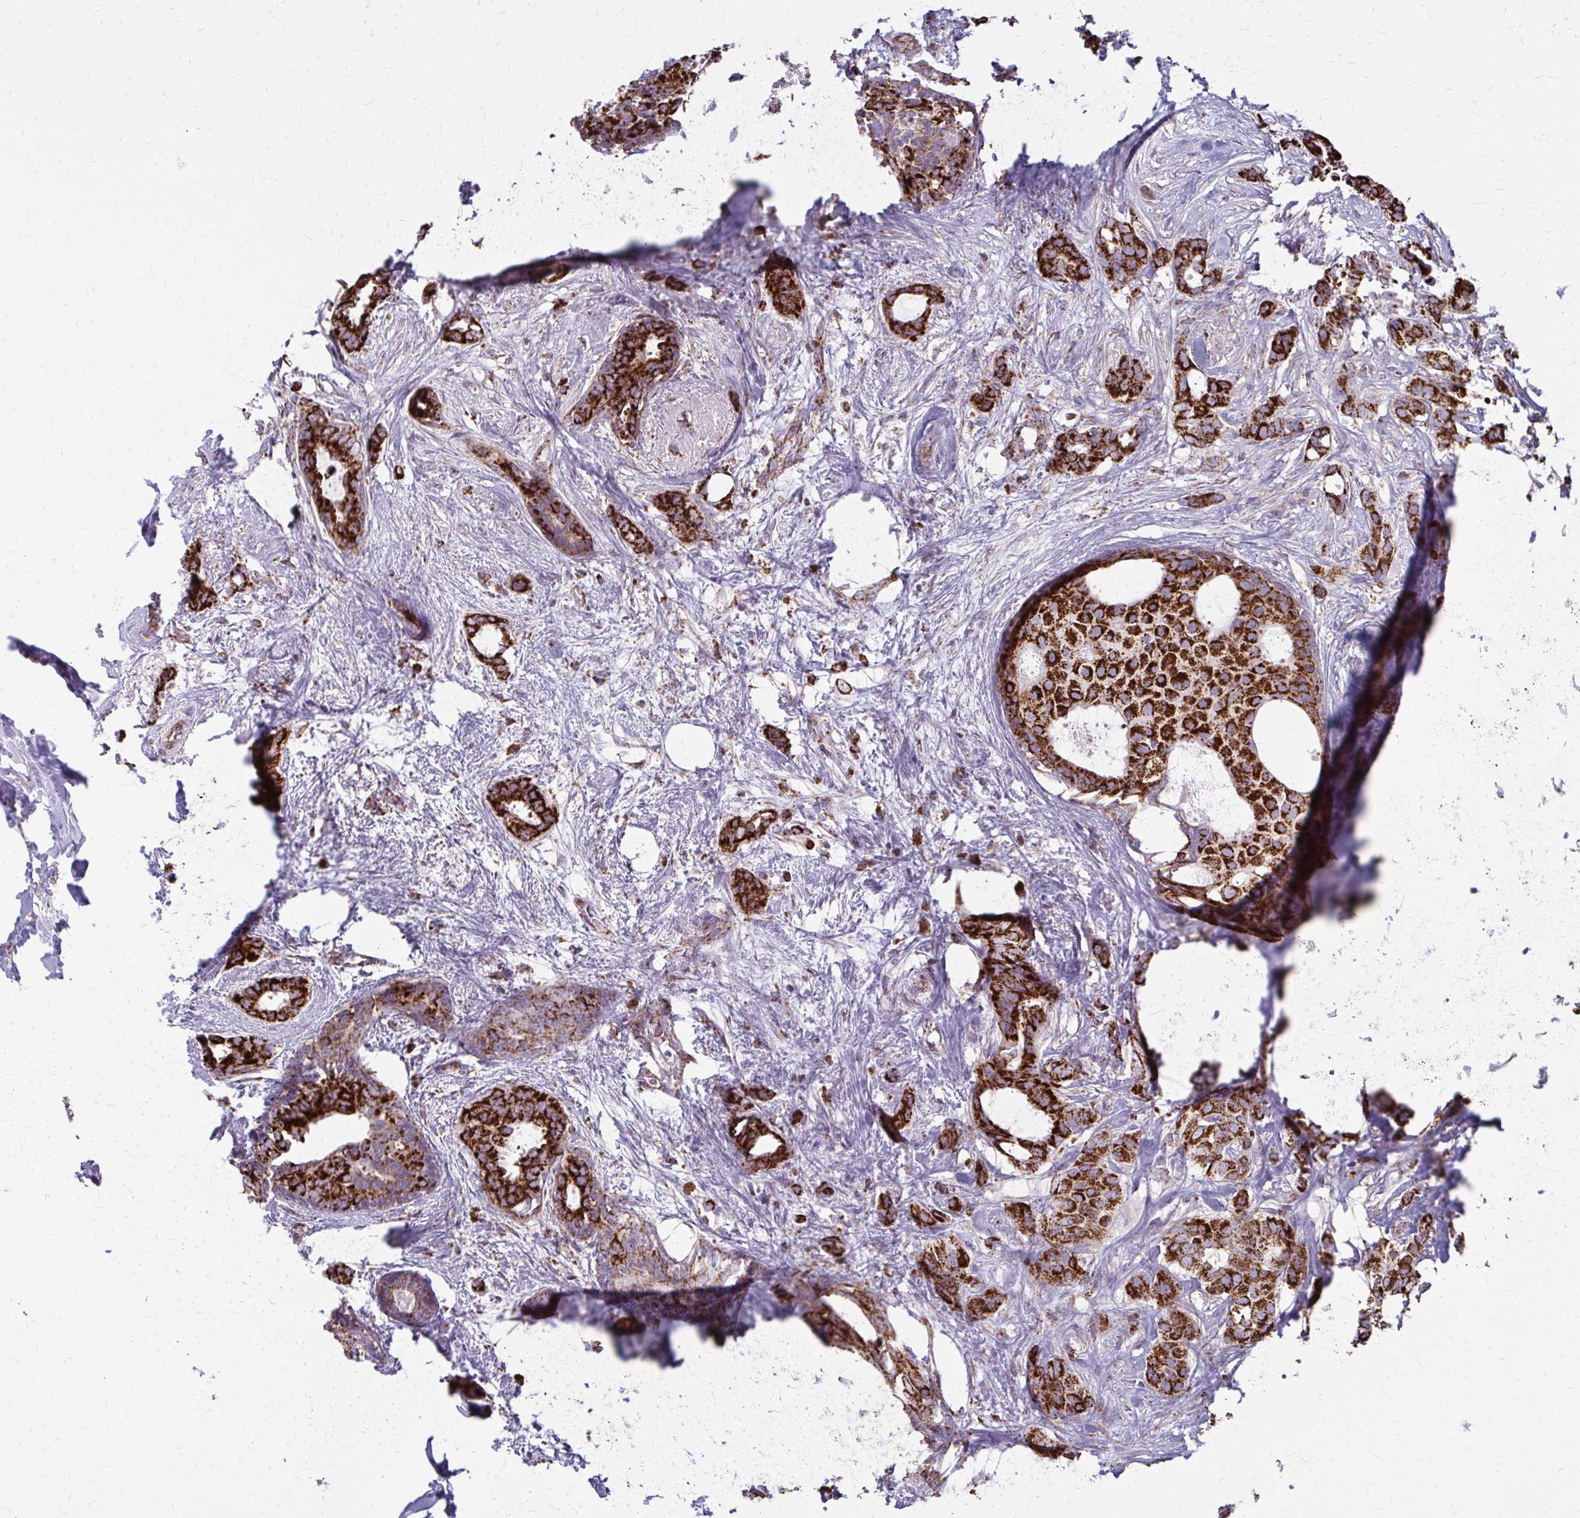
{"staining": {"intensity": "strong", "quantity": ">75%", "location": "cytoplasmic/membranous"}, "tissue": "breast cancer", "cell_type": "Tumor cells", "image_type": "cancer", "snomed": [{"axis": "morphology", "description": "Duct carcinoma"}, {"axis": "topography", "description": "Breast"}], "caption": "An image of breast cancer (infiltrating ductal carcinoma) stained for a protein displays strong cytoplasmic/membranous brown staining in tumor cells.", "gene": "TVP23A", "patient": {"sex": "female", "age": 62}}